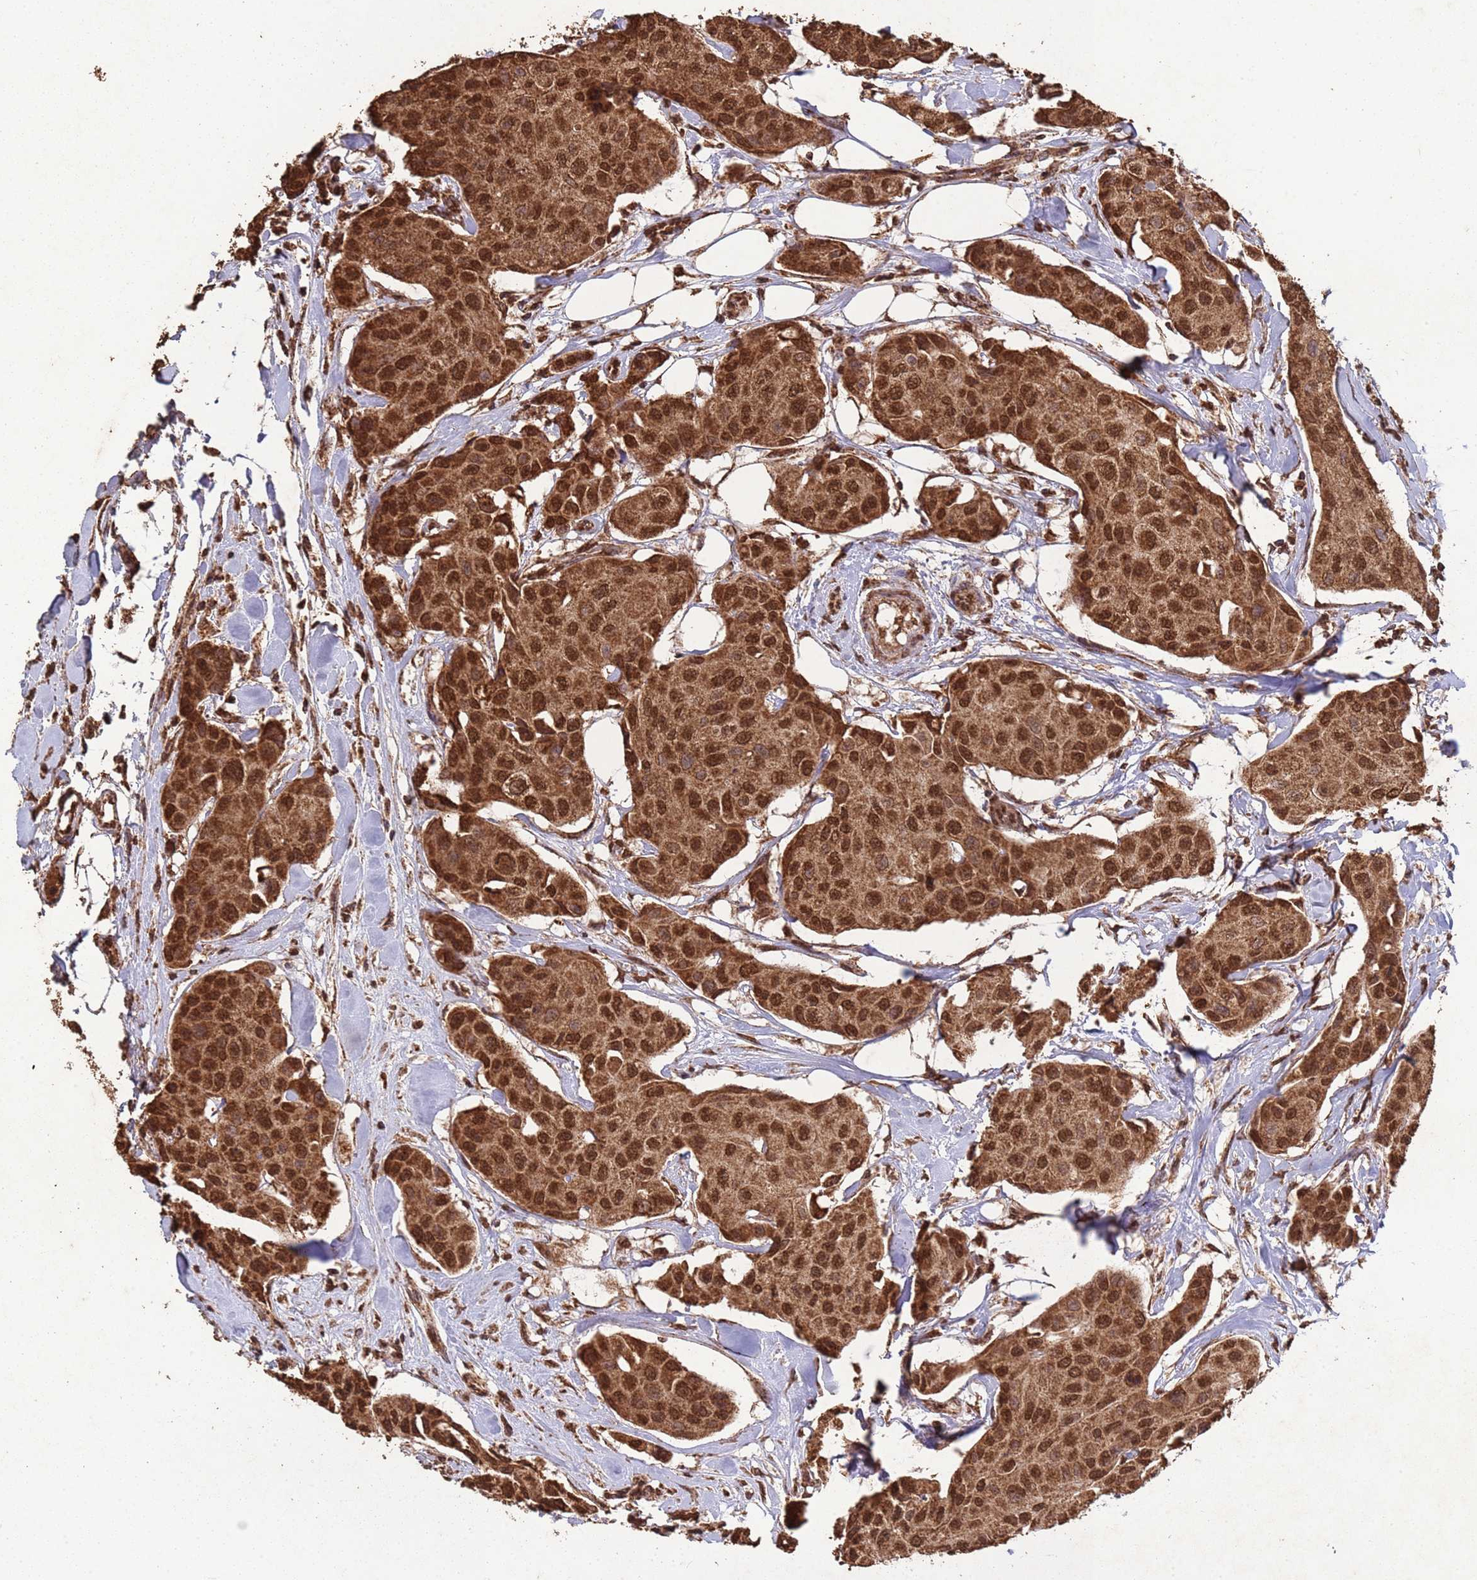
{"staining": {"intensity": "strong", "quantity": ">75%", "location": "cytoplasmic/membranous,nuclear"}, "tissue": "breast cancer", "cell_type": "Tumor cells", "image_type": "cancer", "snomed": [{"axis": "morphology", "description": "Duct carcinoma"}, {"axis": "topography", "description": "Breast"}, {"axis": "topography", "description": "Lymph node"}], "caption": "This image reveals immunohistochemistry staining of infiltrating ductal carcinoma (breast), with high strong cytoplasmic/membranous and nuclear expression in about >75% of tumor cells.", "gene": "HDAC10", "patient": {"sex": "female", "age": 80}}